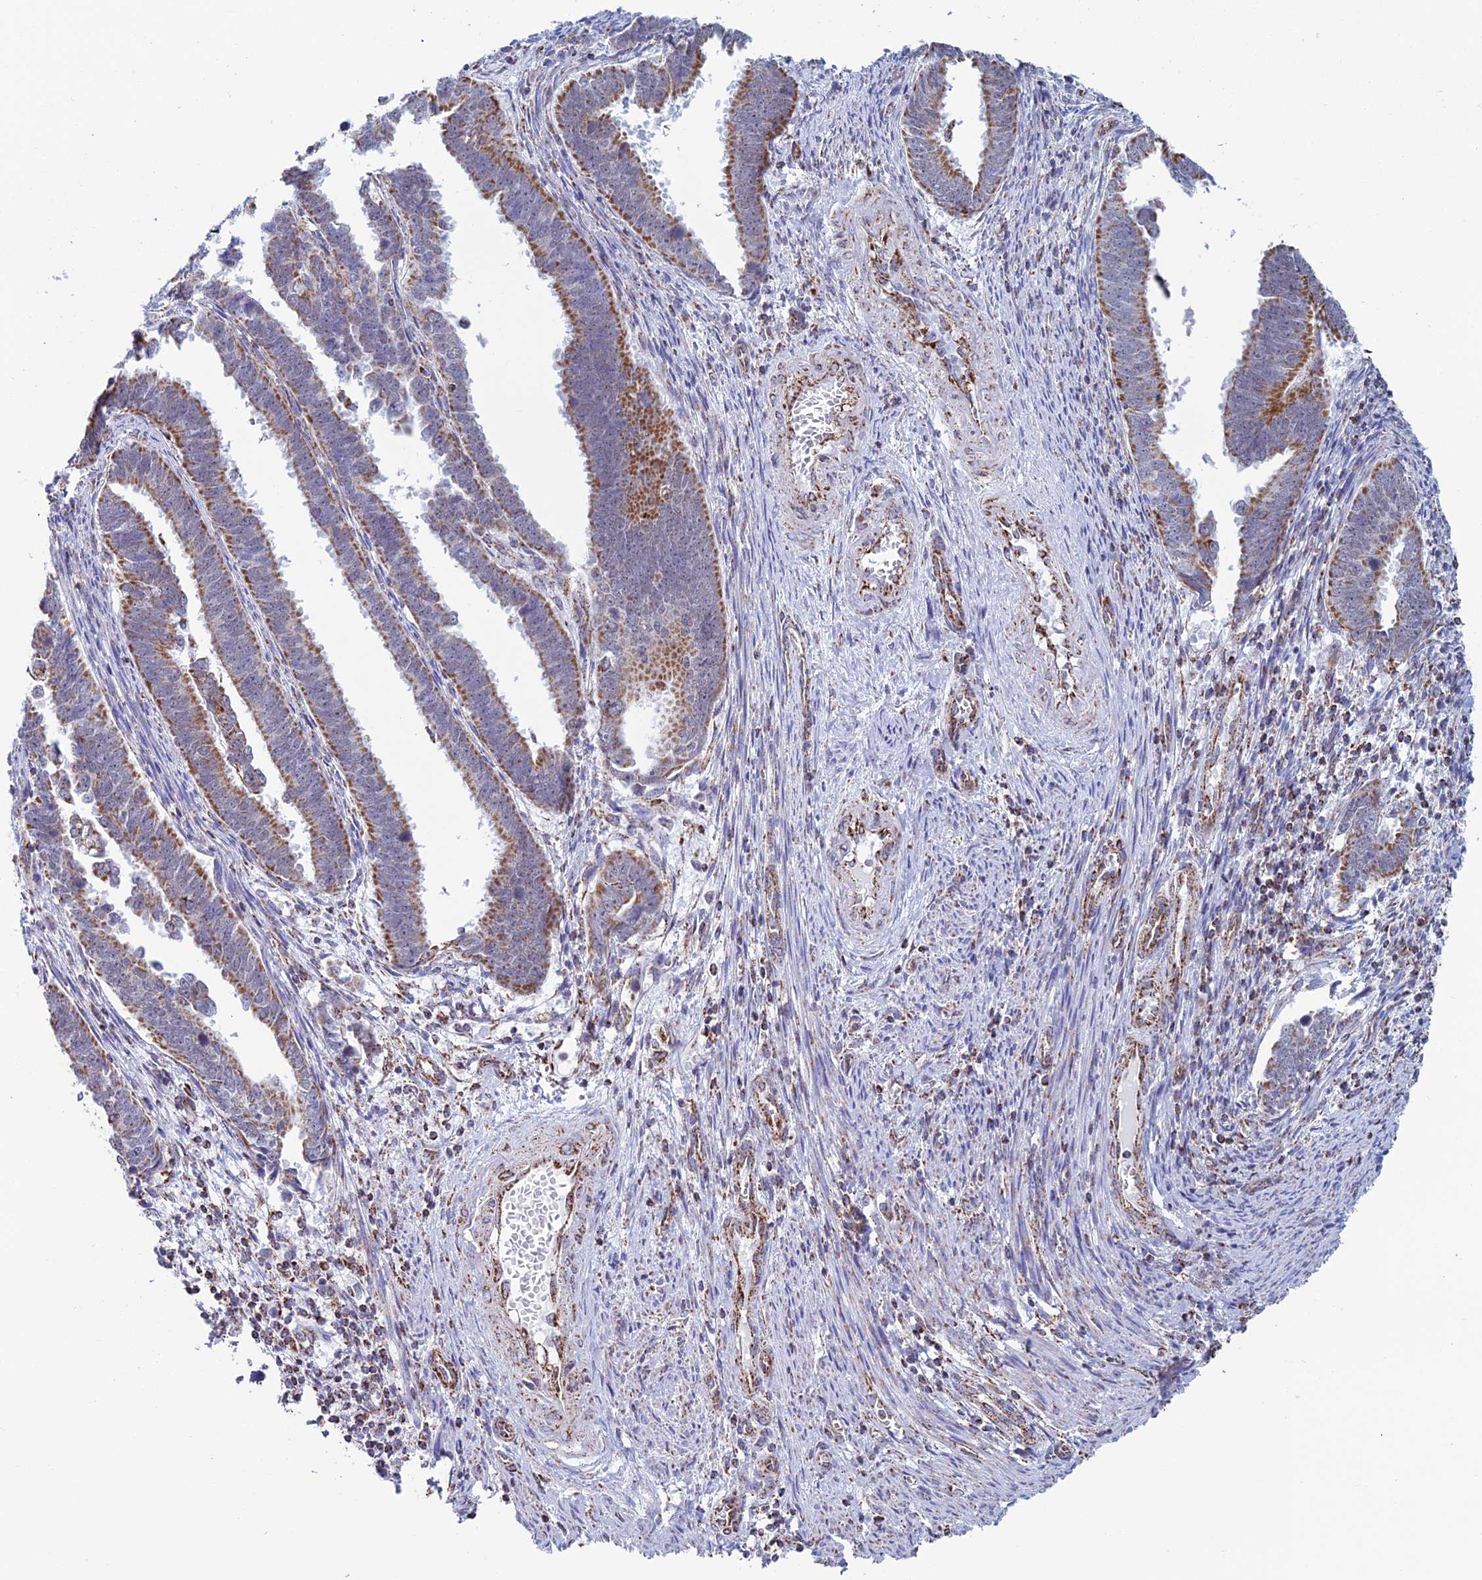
{"staining": {"intensity": "moderate", "quantity": ">75%", "location": "cytoplasmic/membranous"}, "tissue": "endometrial cancer", "cell_type": "Tumor cells", "image_type": "cancer", "snomed": [{"axis": "morphology", "description": "Adenocarcinoma, NOS"}, {"axis": "topography", "description": "Endometrium"}], "caption": "Immunohistochemical staining of human endometrial adenocarcinoma displays medium levels of moderate cytoplasmic/membranous protein staining in approximately >75% of tumor cells. (DAB = brown stain, brightfield microscopy at high magnification).", "gene": "ZNG1B", "patient": {"sex": "female", "age": 75}}